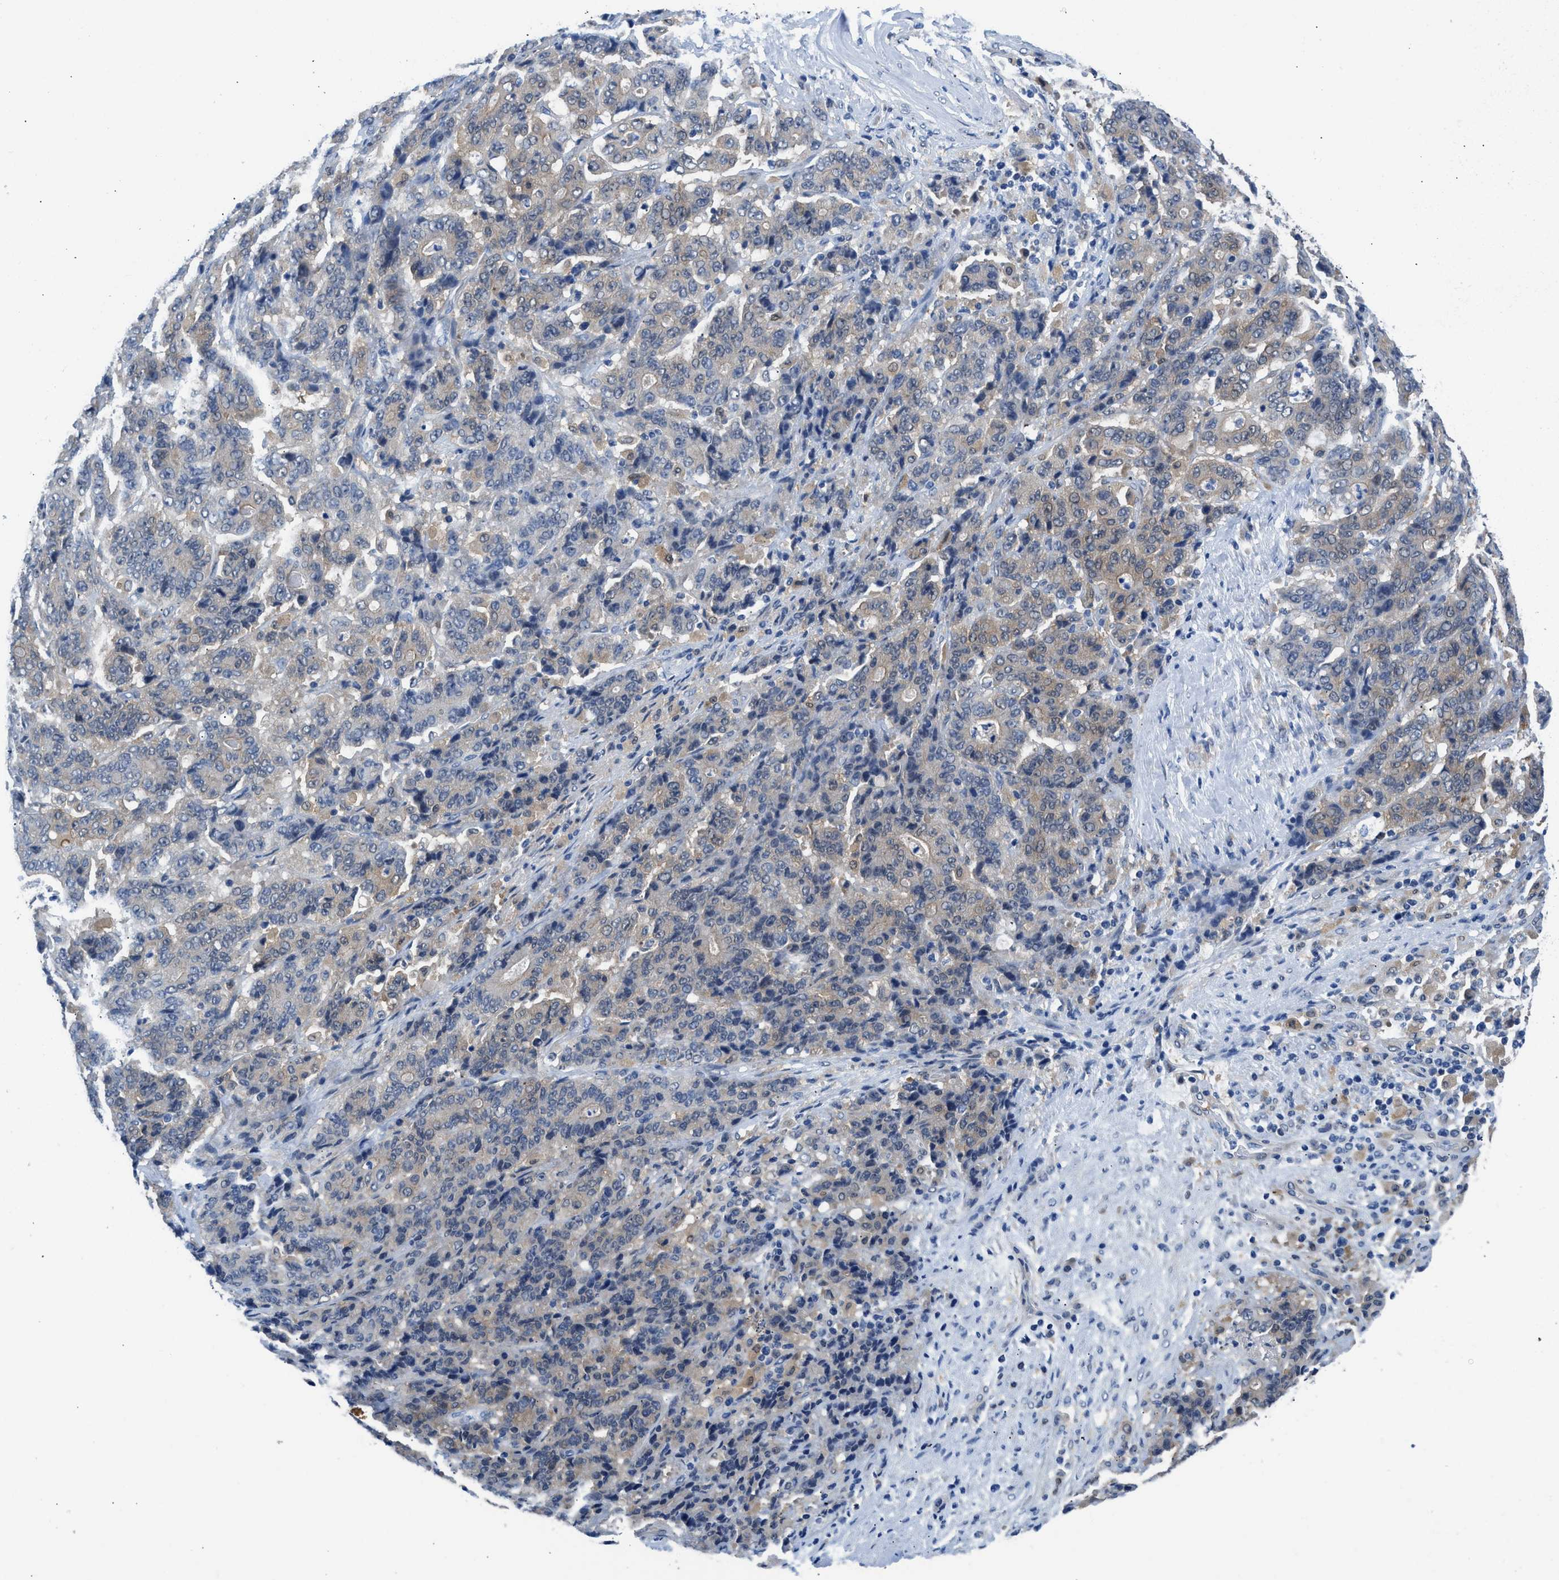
{"staining": {"intensity": "weak", "quantity": "25%-75%", "location": "cytoplasmic/membranous"}, "tissue": "stomach cancer", "cell_type": "Tumor cells", "image_type": "cancer", "snomed": [{"axis": "morphology", "description": "Adenocarcinoma, NOS"}, {"axis": "topography", "description": "Stomach"}], "caption": "Stomach cancer stained for a protein (brown) exhibits weak cytoplasmic/membranous positive expression in approximately 25%-75% of tumor cells.", "gene": "CBR1", "patient": {"sex": "female", "age": 73}}